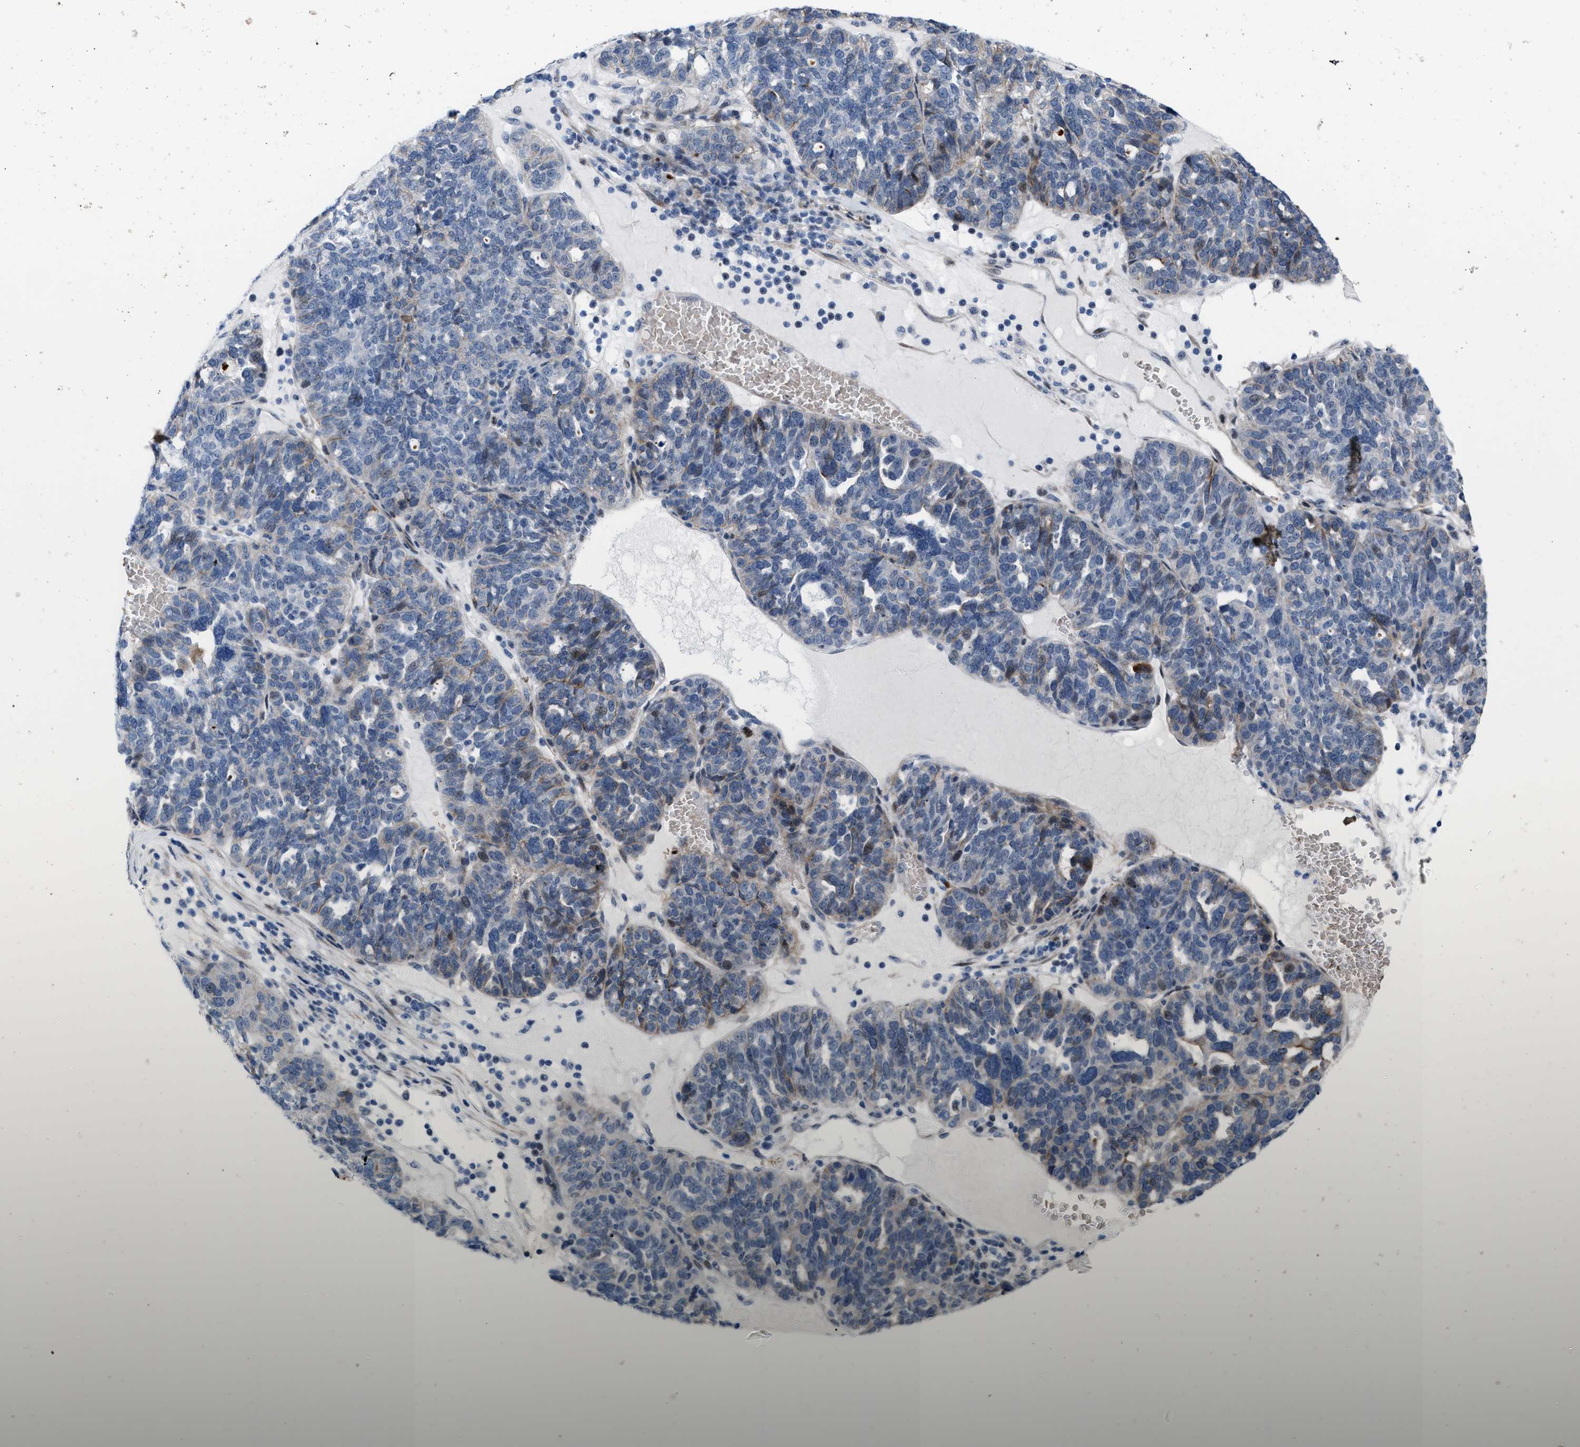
{"staining": {"intensity": "weak", "quantity": "<25%", "location": "cytoplasmic/membranous,nuclear"}, "tissue": "ovarian cancer", "cell_type": "Tumor cells", "image_type": "cancer", "snomed": [{"axis": "morphology", "description": "Cystadenocarcinoma, serous, NOS"}, {"axis": "topography", "description": "Ovary"}], "caption": "Immunohistochemical staining of serous cystadenocarcinoma (ovarian) shows no significant expression in tumor cells. (IHC, brightfield microscopy, high magnification).", "gene": "POLR1F", "patient": {"sex": "female", "age": 59}}